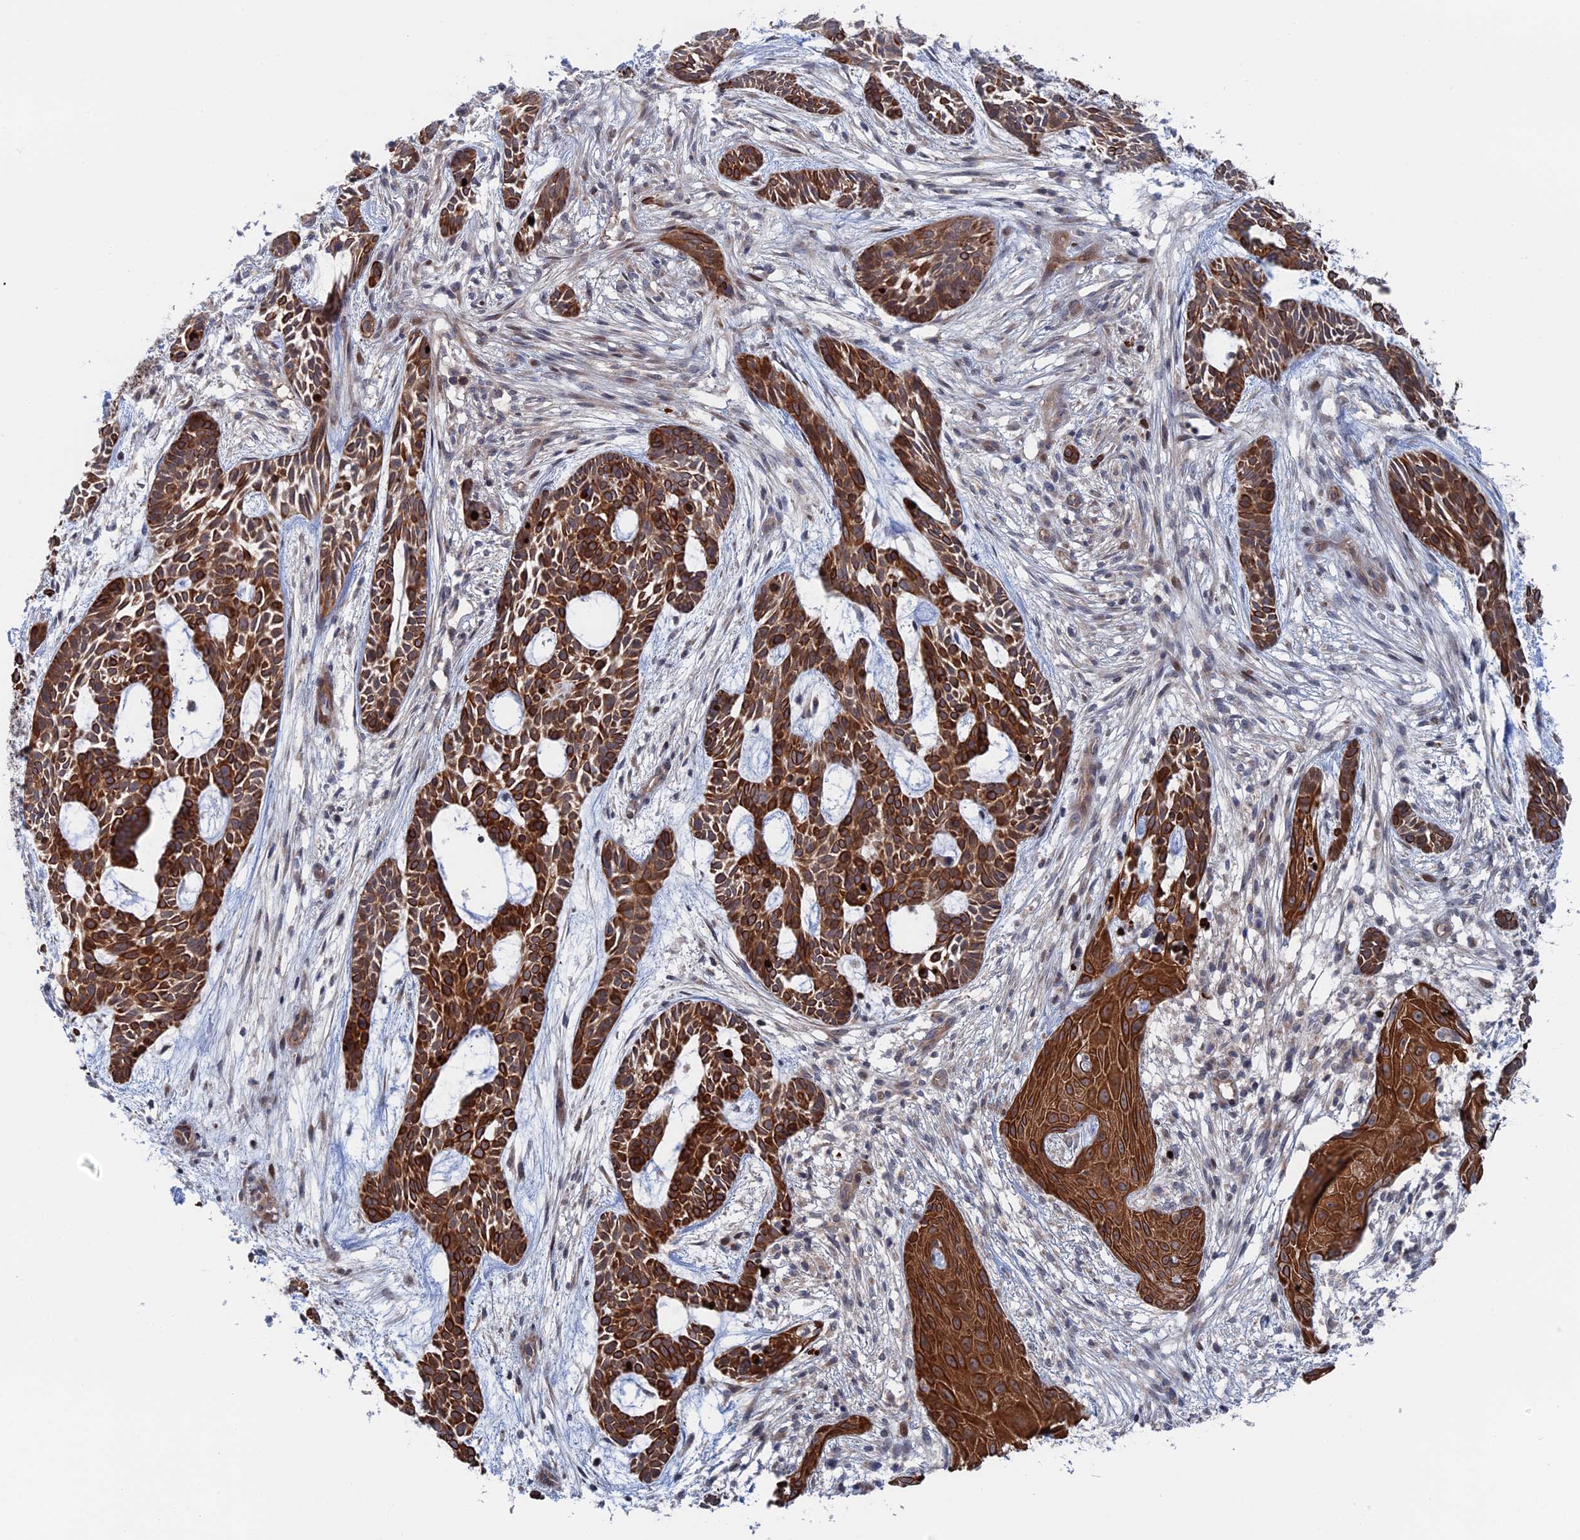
{"staining": {"intensity": "strong", "quantity": ">75%", "location": "cytoplasmic/membranous"}, "tissue": "skin cancer", "cell_type": "Tumor cells", "image_type": "cancer", "snomed": [{"axis": "morphology", "description": "Basal cell carcinoma"}, {"axis": "topography", "description": "Skin"}], "caption": "Basal cell carcinoma (skin) stained with DAB (3,3'-diaminobenzidine) immunohistochemistry reveals high levels of strong cytoplasmic/membranous expression in approximately >75% of tumor cells. (DAB (3,3'-diaminobenzidine) = brown stain, brightfield microscopy at high magnification).", "gene": "IL7", "patient": {"sex": "male", "age": 89}}